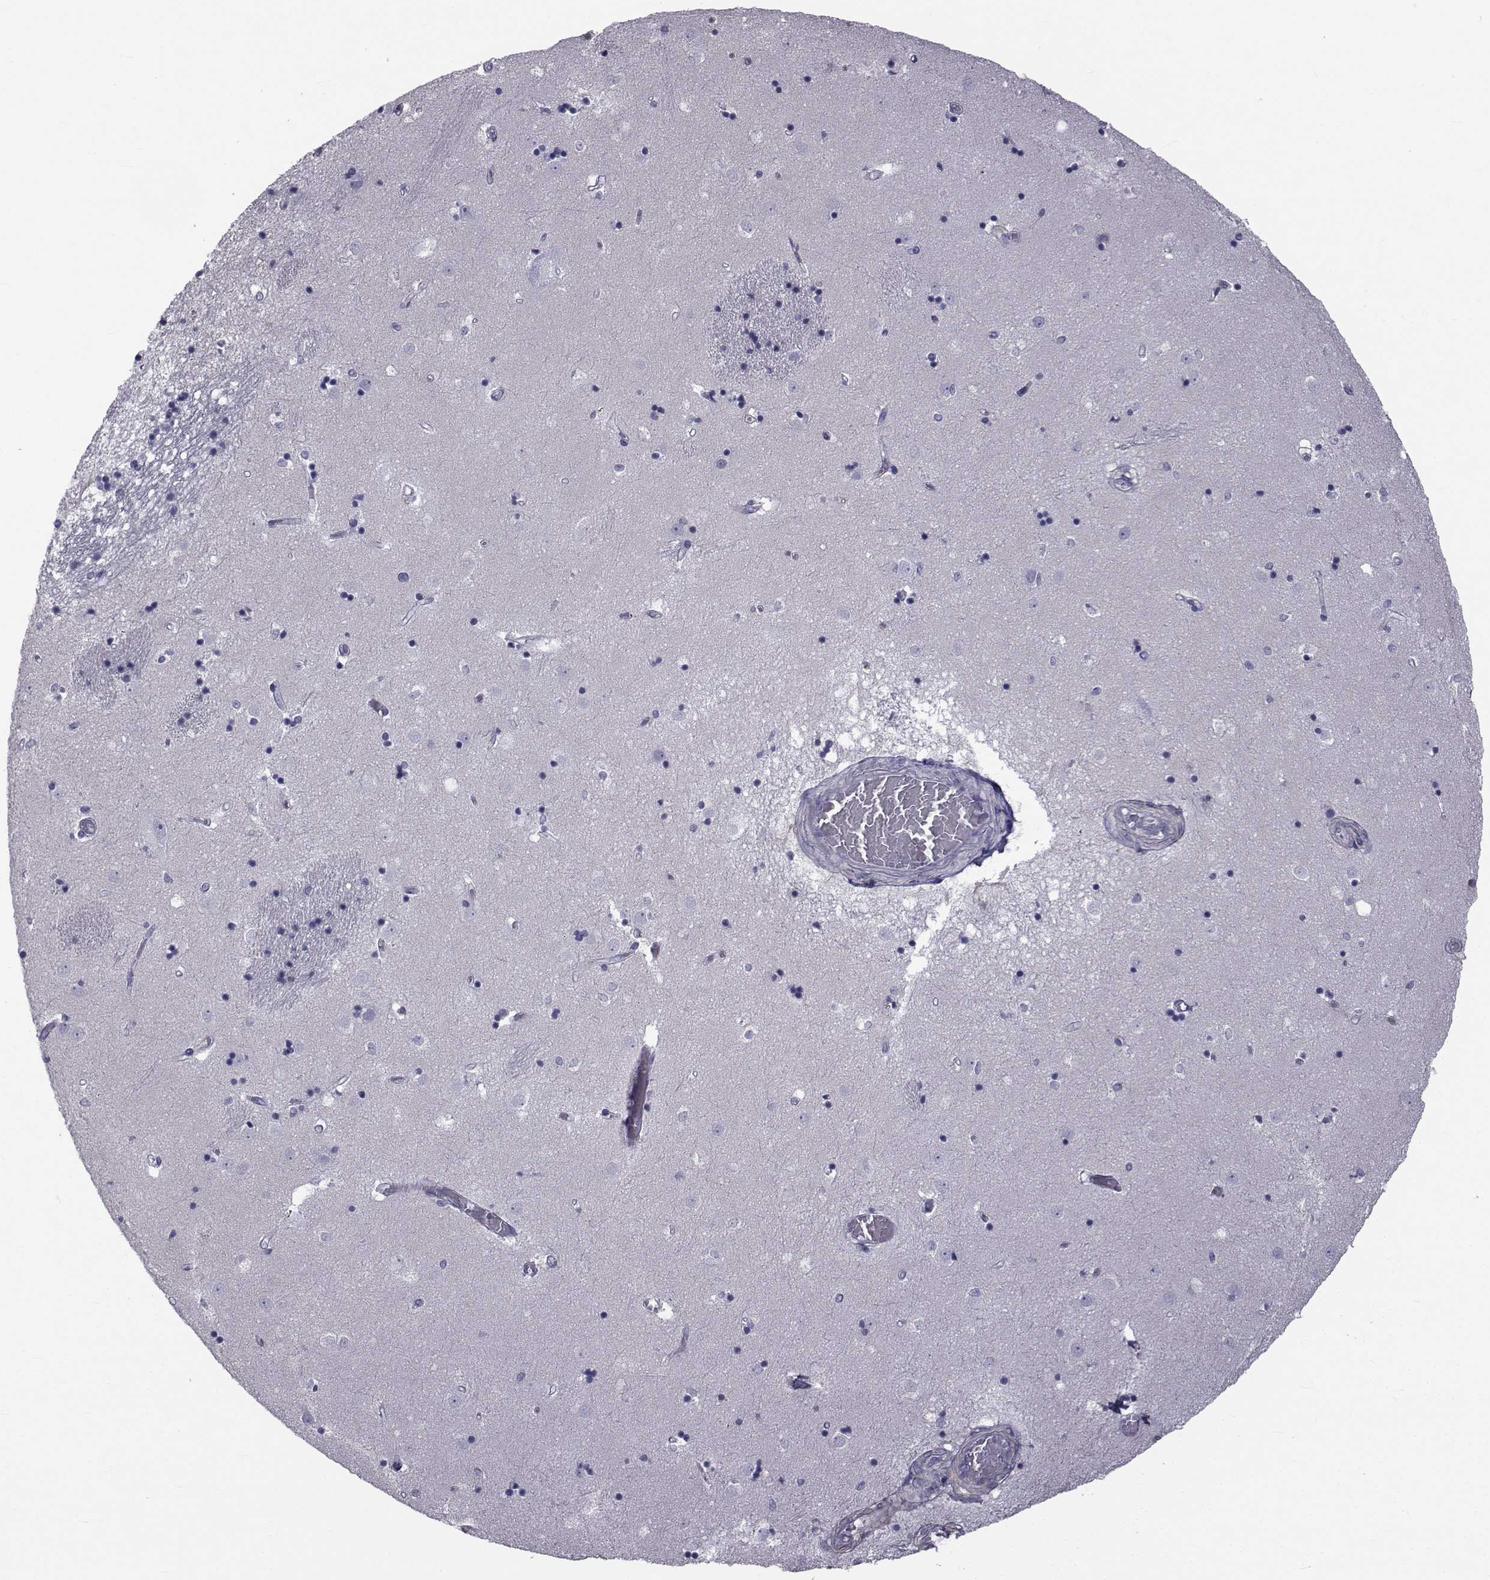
{"staining": {"intensity": "negative", "quantity": "none", "location": "none"}, "tissue": "caudate", "cell_type": "Glial cells", "image_type": "normal", "snomed": [{"axis": "morphology", "description": "Normal tissue, NOS"}, {"axis": "topography", "description": "Lateral ventricle wall"}], "caption": "An immunohistochemistry (IHC) photomicrograph of benign caudate is shown. There is no staining in glial cells of caudate.", "gene": "FDXR", "patient": {"sex": "male", "age": 54}}